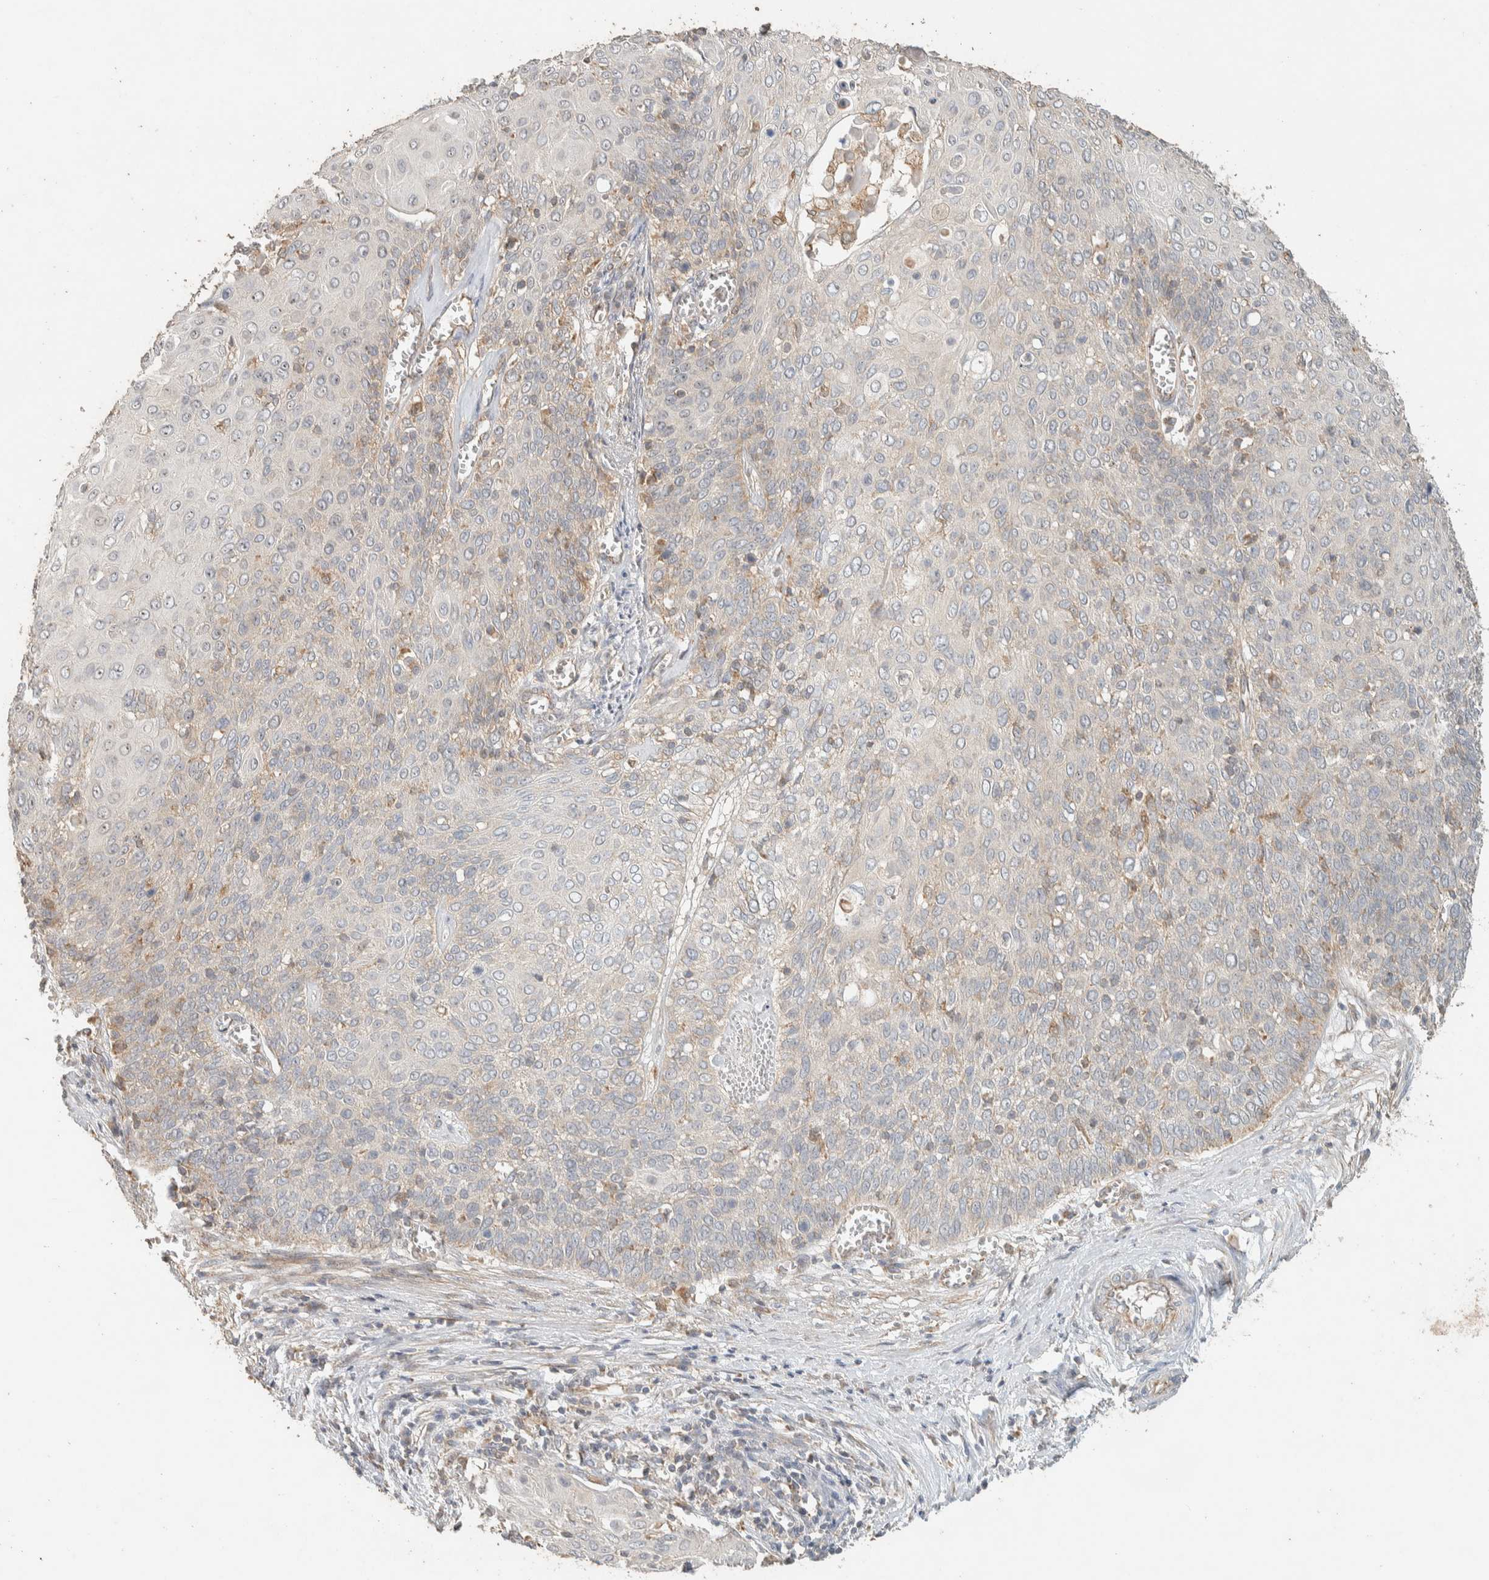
{"staining": {"intensity": "negative", "quantity": "none", "location": "none"}, "tissue": "cervical cancer", "cell_type": "Tumor cells", "image_type": "cancer", "snomed": [{"axis": "morphology", "description": "Squamous cell carcinoma, NOS"}, {"axis": "topography", "description": "Cervix"}], "caption": "Protein analysis of cervical cancer (squamous cell carcinoma) displays no significant expression in tumor cells.", "gene": "PDE7B", "patient": {"sex": "female", "age": 39}}